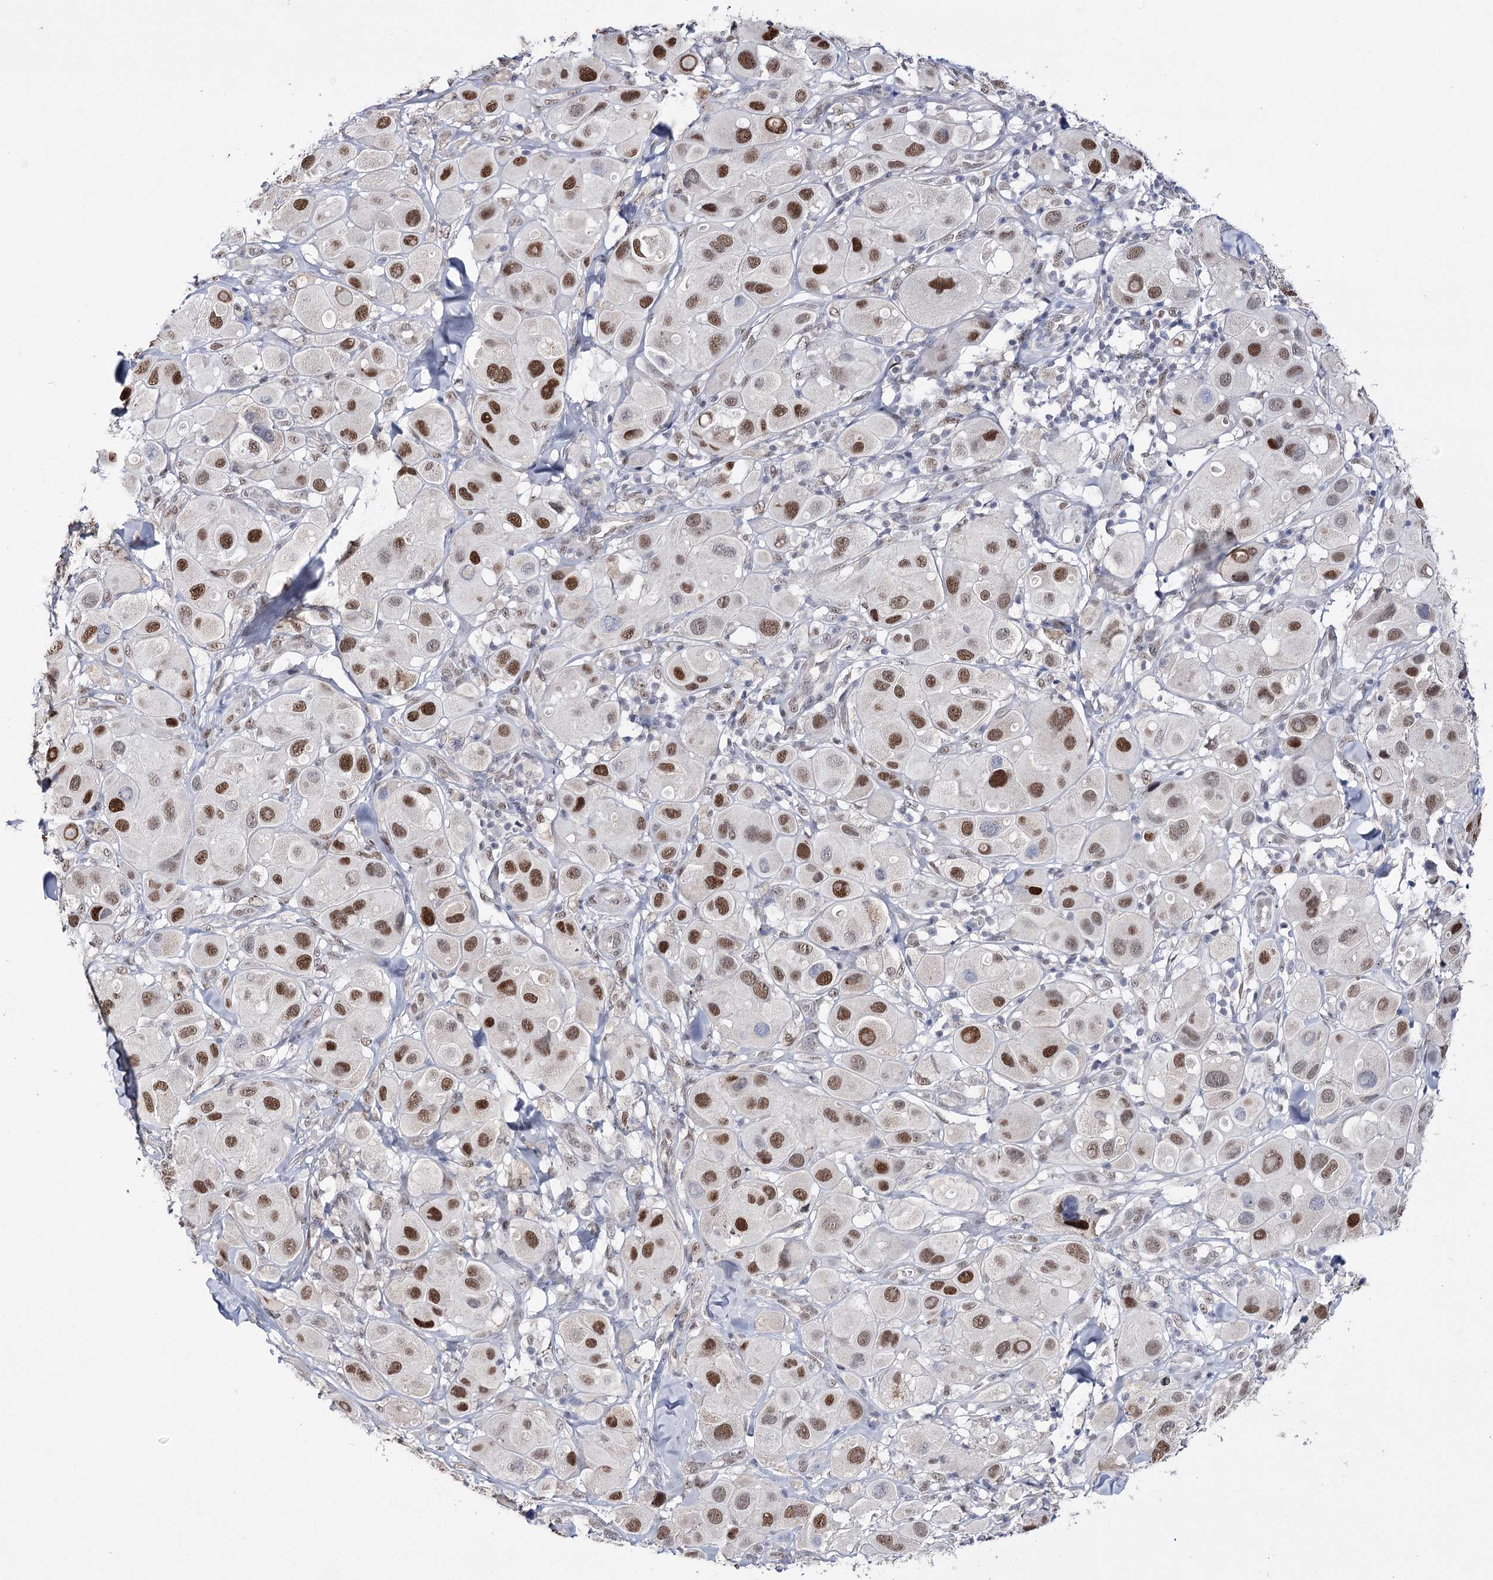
{"staining": {"intensity": "strong", "quantity": ">75%", "location": "nuclear"}, "tissue": "melanoma", "cell_type": "Tumor cells", "image_type": "cancer", "snomed": [{"axis": "morphology", "description": "Malignant melanoma, Metastatic site"}, {"axis": "topography", "description": "Skin"}], "caption": "This image reveals melanoma stained with immunohistochemistry to label a protein in brown. The nuclear of tumor cells show strong positivity for the protein. Nuclei are counter-stained blue.", "gene": "VGLL4", "patient": {"sex": "male", "age": 41}}